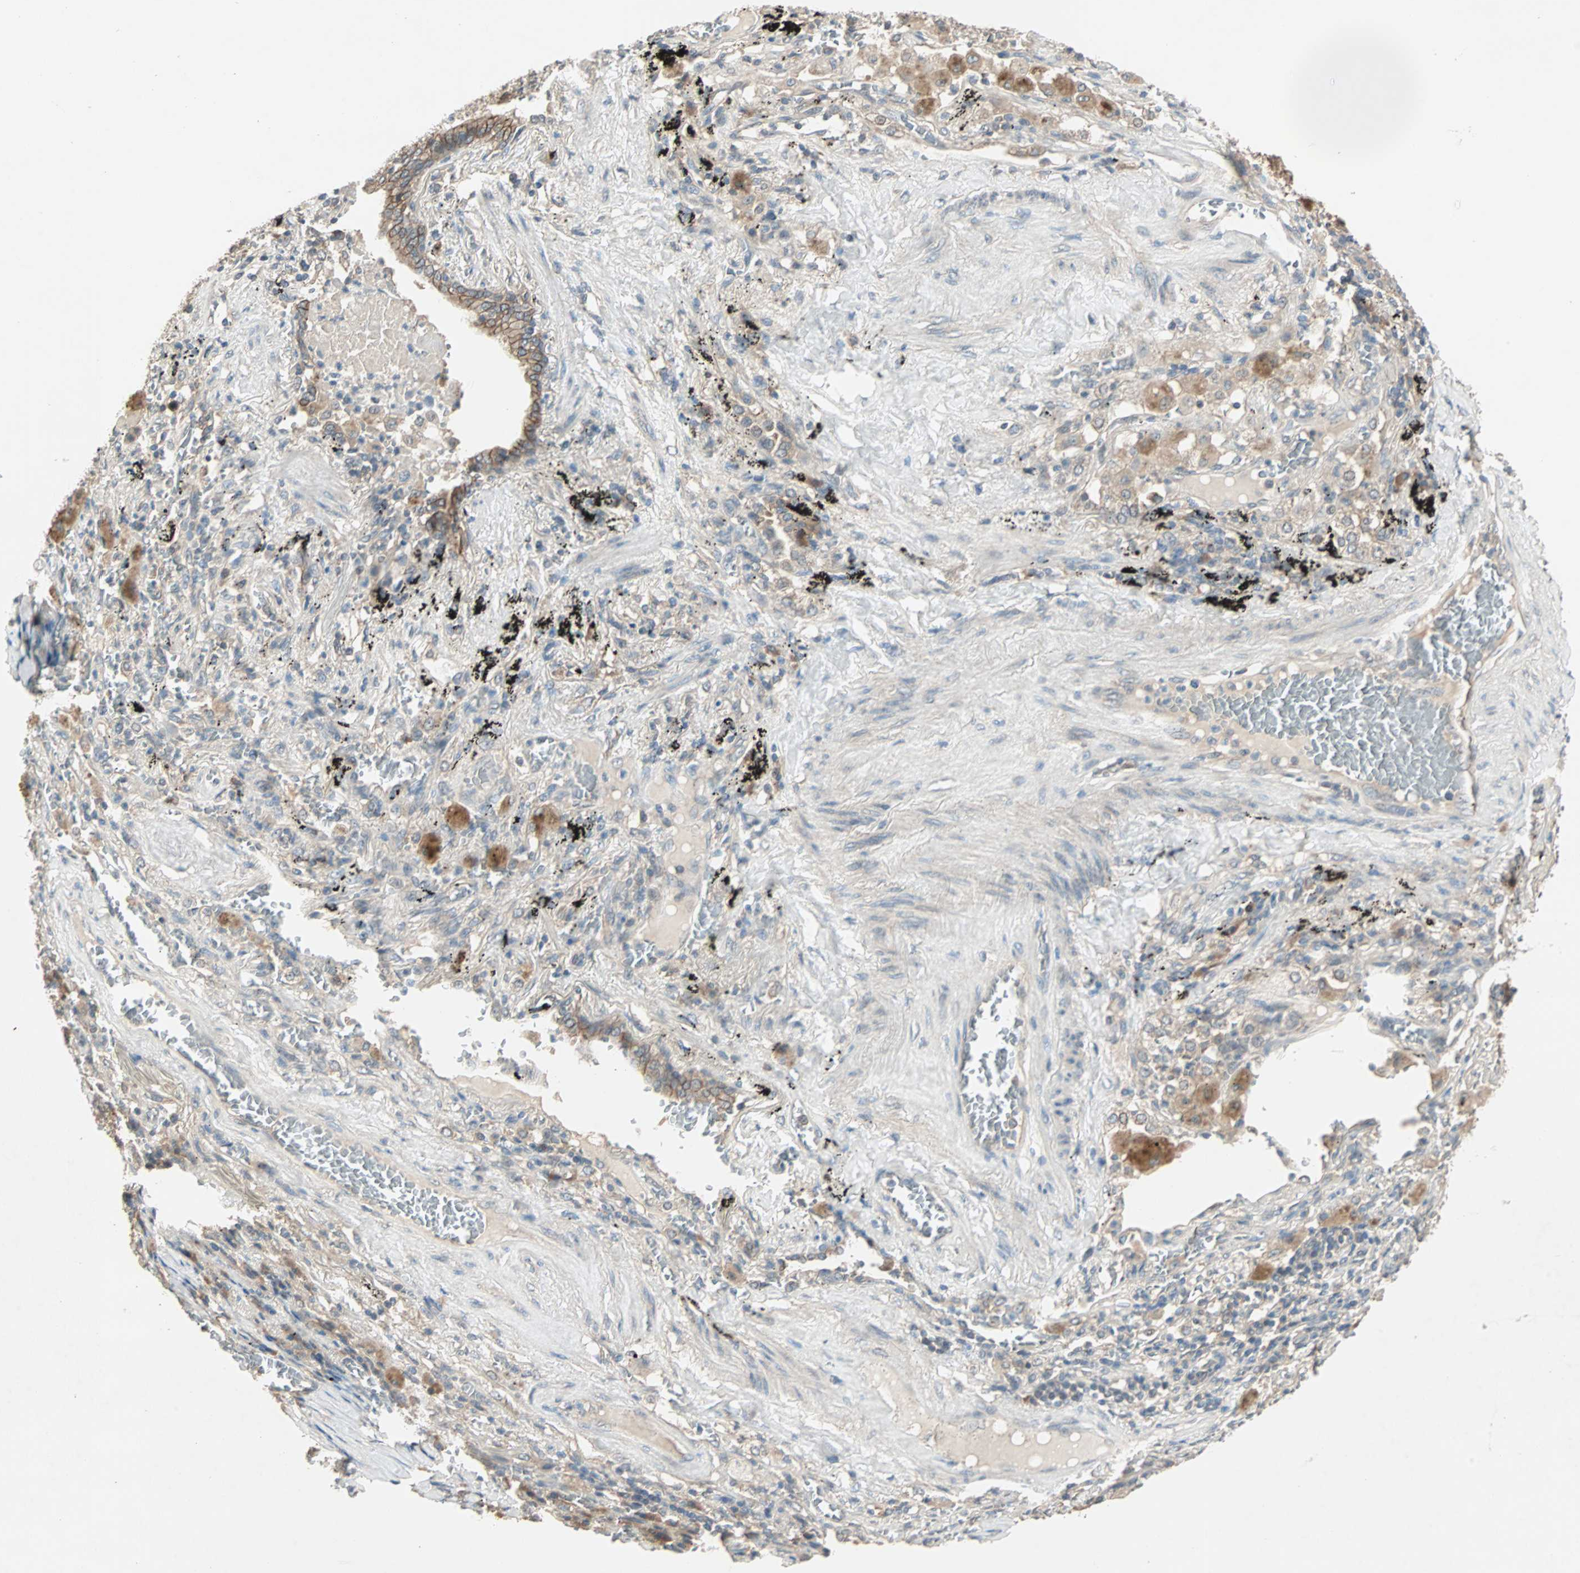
{"staining": {"intensity": "moderate", "quantity": ">75%", "location": "cytoplasmic/membranous"}, "tissue": "lung cancer", "cell_type": "Tumor cells", "image_type": "cancer", "snomed": [{"axis": "morphology", "description": "Squamous cell carcinoma, NOS"}, {"axis": "topography", "description": "Lung"}], "caption": "This is a histology image of immunohistochemistry (IHC) staining of lung squamous cell carcinoma, which shows moderate staining in the cytoplasmic/membranous of tumor cells.", "gene": "TTF2", "patient": {"sex": "male", "age": 57}}